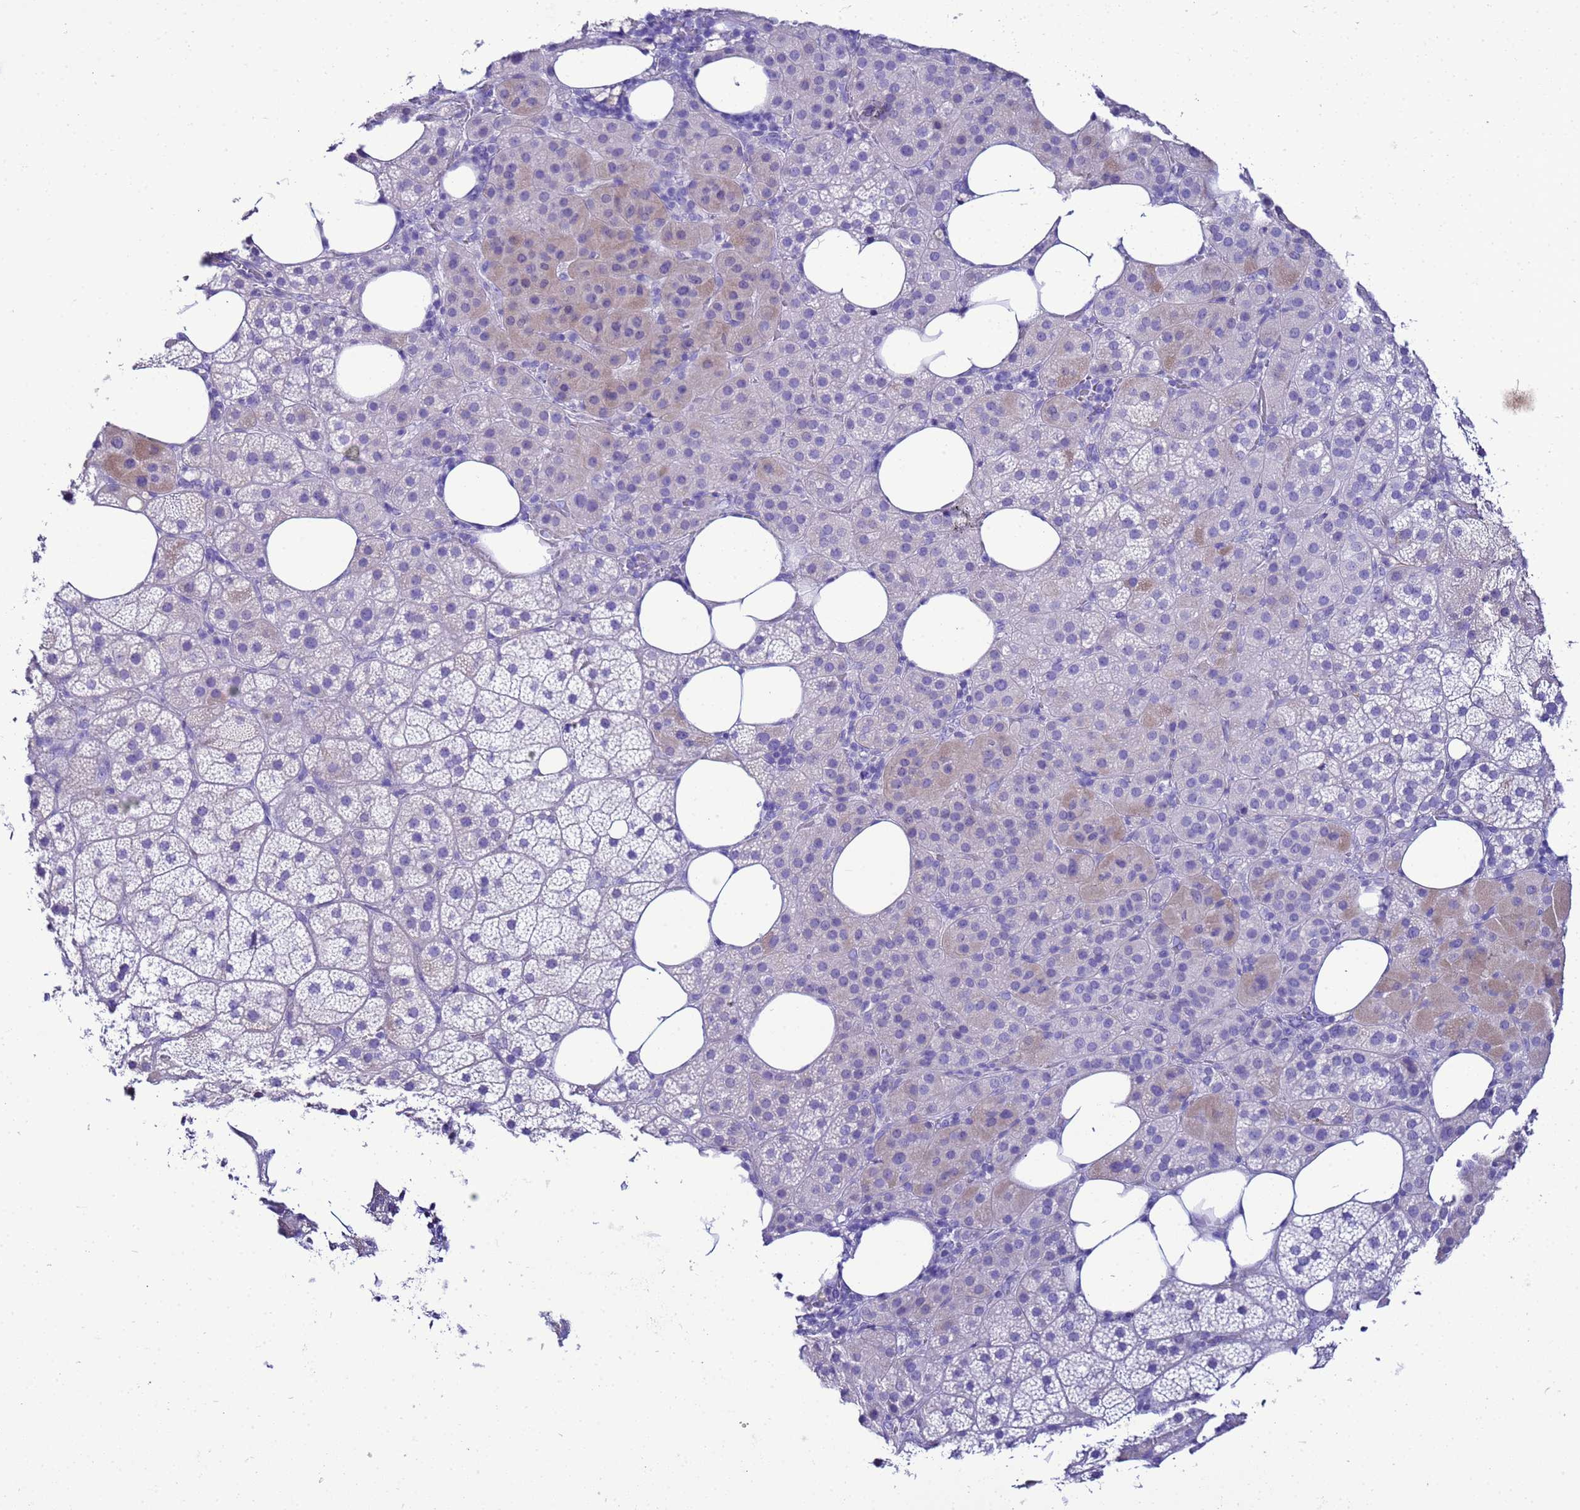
{"staining": {"intensity": "weak", "quantity": "<25%", "location": "cytoplasmic/membranous"}, "tissue": "adrenal gland", "cell_type": "Glandular cells", "image_type": "normal", "snomed": [{"axis": "morphology", "description": "Normal tissue, NOS"}, {"axis": "topography", "description": "Adrenal gland"}], "caption": "High power microscopy photomicrograph of an immunohistochemistry histopathology image of normal adrenal gland, revealing no significant expression in glandular cells.", "gene": "BEST2", "patient": {"sex": "female", "age": 59}}